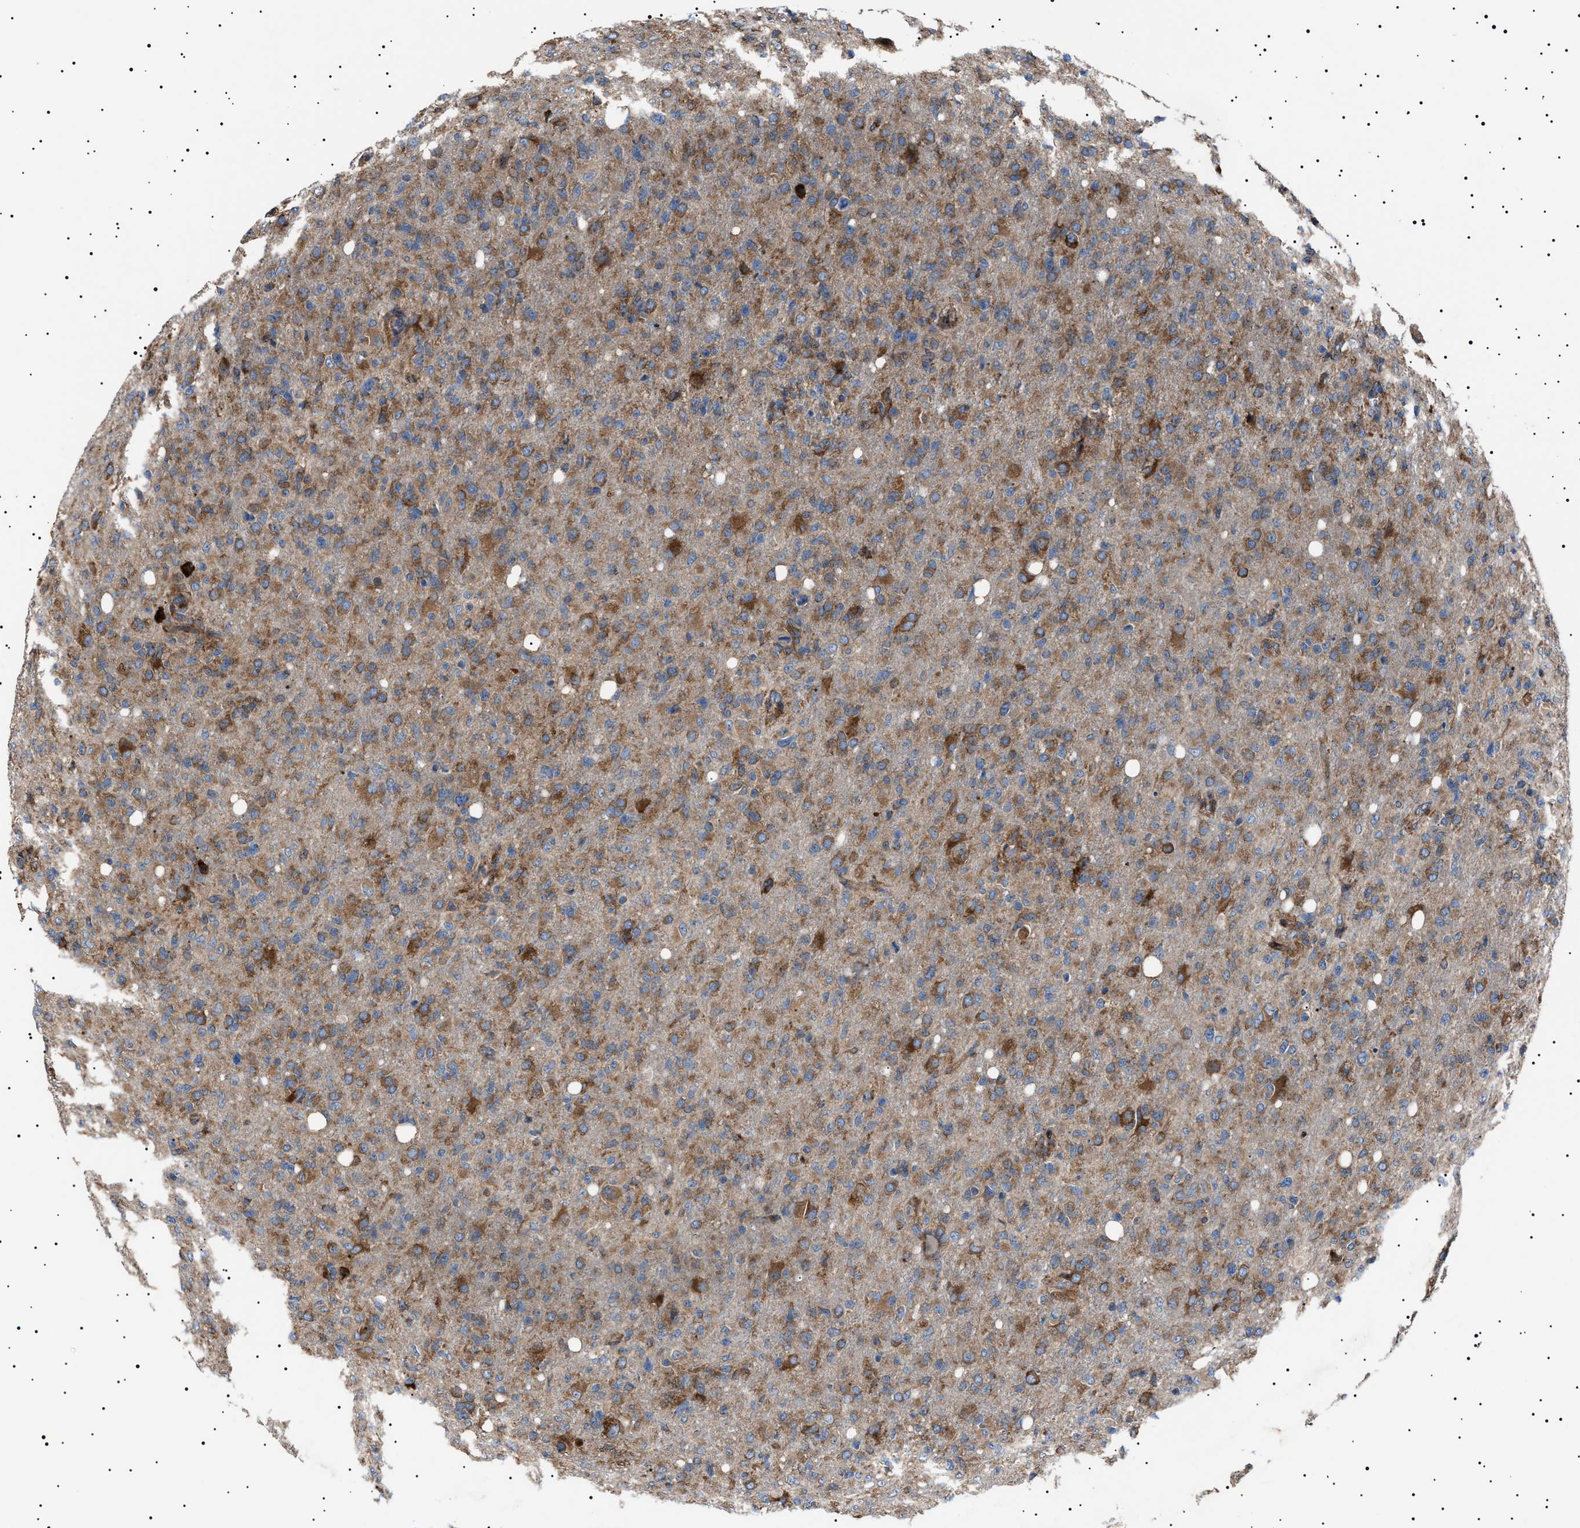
{"staining": {"intensity": "moderate", "quantity": ">75%", "location": "cytoplasmic/membranous"}, "tissue": "glioma", "cell_type": "Tumor cells", "image_type": "cancer", "snomed": [{"axis": "morphology", "description": "Glioma, malignant, High grade"}, {"axis": "topography", "description": "Brain"}], "caption": "This is an image of immunohistochemistry (IHC) staining of malignant glioma (high-grade), which shows moderate positivity in the cytoplasmic/membranous of tumor cells.", "gene": "TOP1MT", "patient": {"sex": "female", "age": 57}}